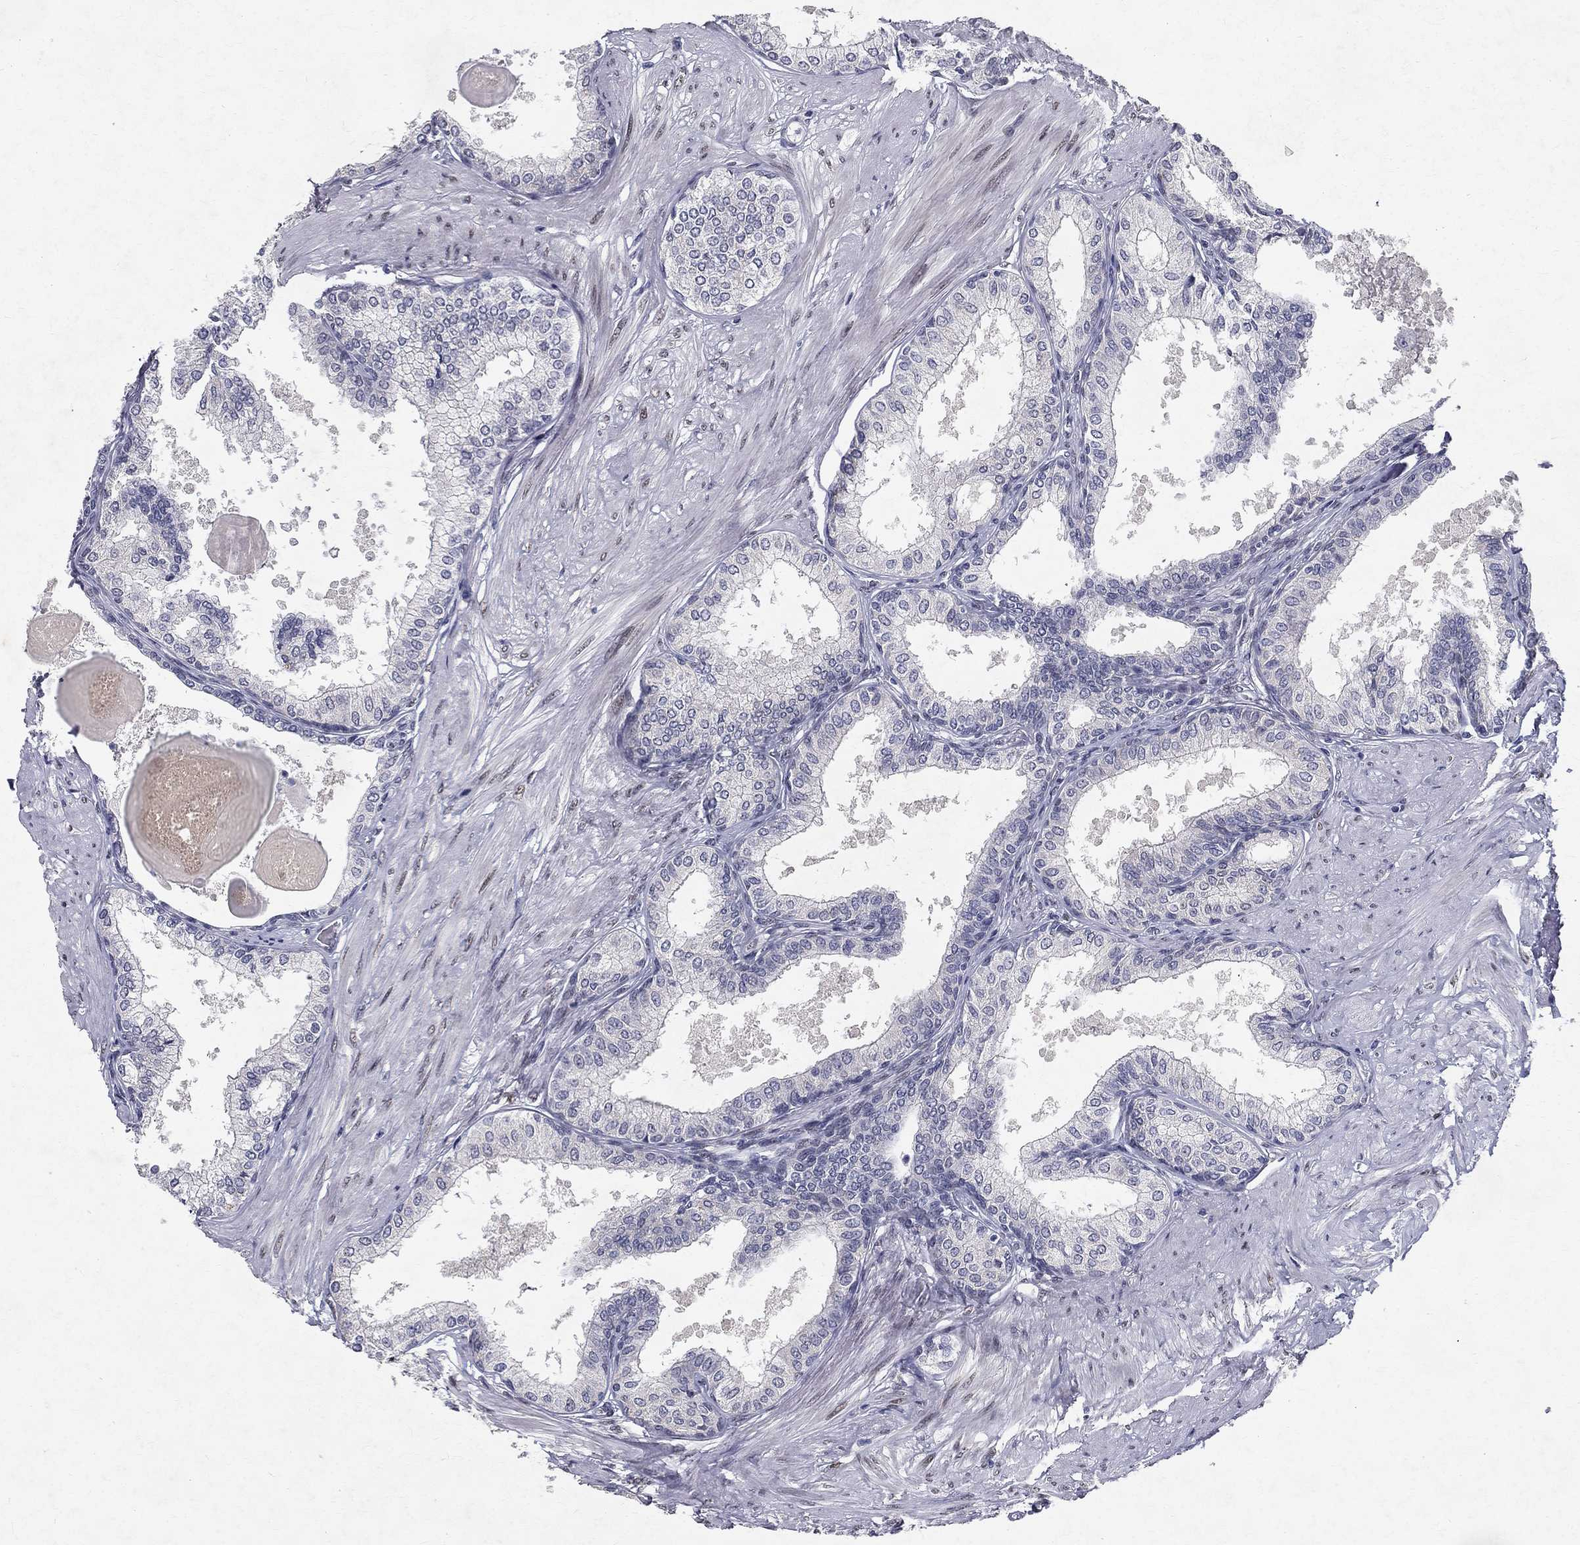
{"staining": {"intensity": "negative", "quantity": "none", "location": "none"}, "tissue": "prostate", "cell_type": "Glandular cells", "image_type": "normal", "snomed": [{"axis": "morphology", "description": "Normal tissue, NOS"}, {"axis": "topography", "description": "Prostate"}], "caption": "IHC of benign human prostate displays no positivity in glandular cells. The staining was performed using DAB (3,3'-diaminobenzidine) to visualize the protein expression in brown, while the nuclei were stained in blue with hematoxylin (Magnification: 20x).", "gene": "RBFOX1", "patient": {"sex": "male", "age": 63}}